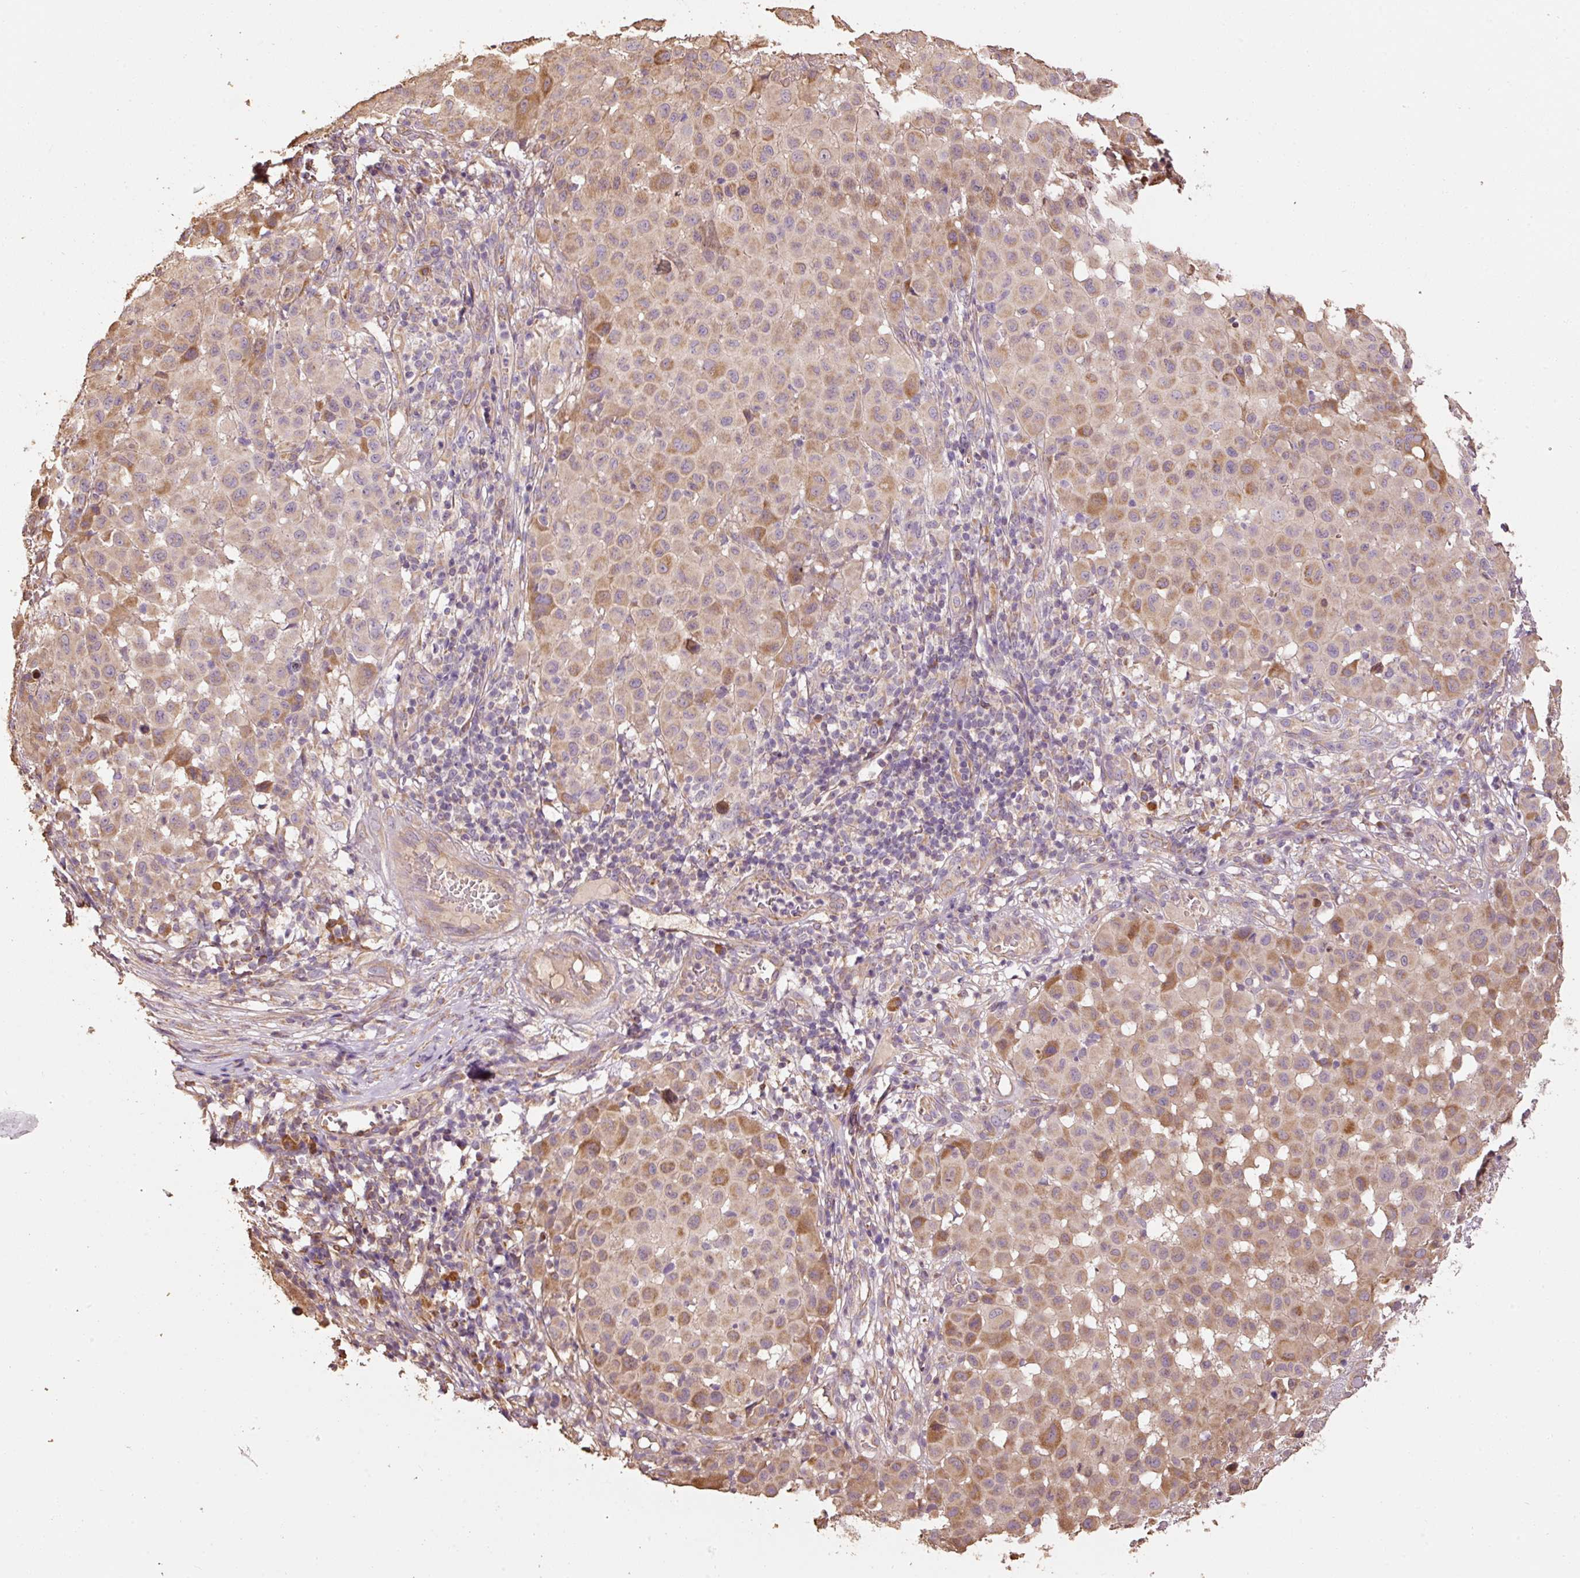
{"staining": {"intensity": "moderate", "quantity": "25%-75%", "location": "cytoplasmic/membranous"}, "tissue": "melanoma", "cell_type": "Tumor cells", "image_type": "cancer", "snomed": [{"axis": "morphology", "description": "Malignant melanoma, NOS"}, {"axis": "topography", "description": "Skin"}], "caption": "This image demonstrates immunohistochemistry (IHC) staining of malignant melanoma, with medium moderate cytoplasmic/membranous staining in about 25%-75% of tumor cells.", "gene": "EFHC1", "patient": {"sex": "male", "age": 73}}